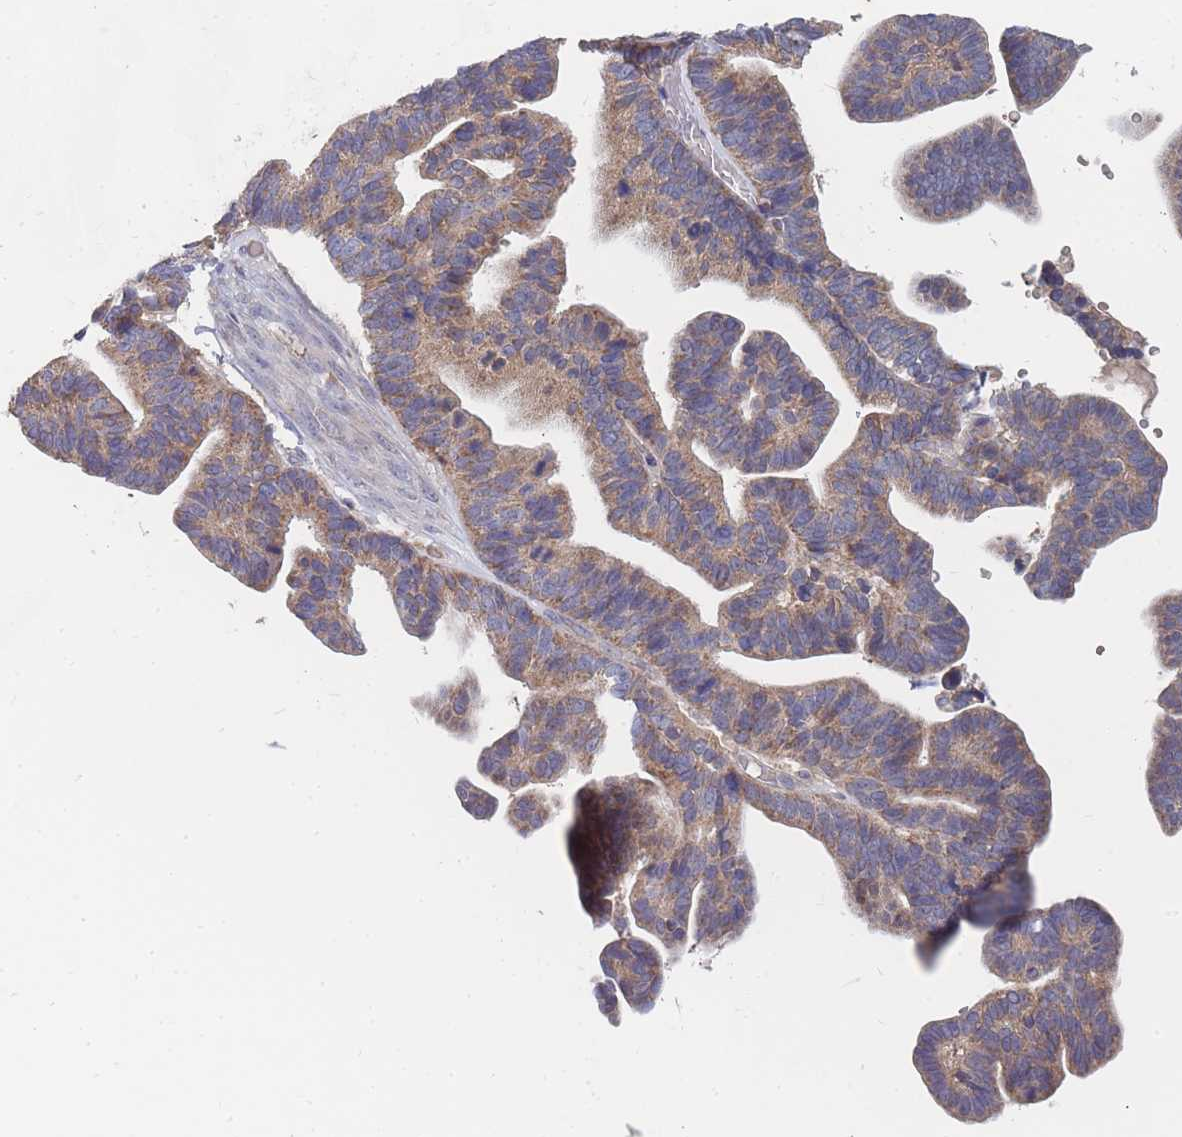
{"staining": {"intensity": "moderate", "quantity": ">75%", "location": "cytoplasmic/membranous"}, "tissue": "ovarian cancer", "cell_type": "Tumor cells", "image_type": "cancer", "snomed": [{"axis": "morphology", "description": "Cystadenocarcinoma, serous, NOS"}, {"axis": "topography", "description": "Ovary"}], "caption": "Ovarian cancer was stained to show a protein in brown. There is medium levels of moderate cytoplasmic/membranous expression in approximately >75% of tumor cells. Using DAB (3,3'-diaminobenzidine) (brown) and hematoxylin (blue) stains, captured at high magnification using brightfield microscopy.", "gene": "NUB1", "patient": {"sex": "female", "age": 56}}